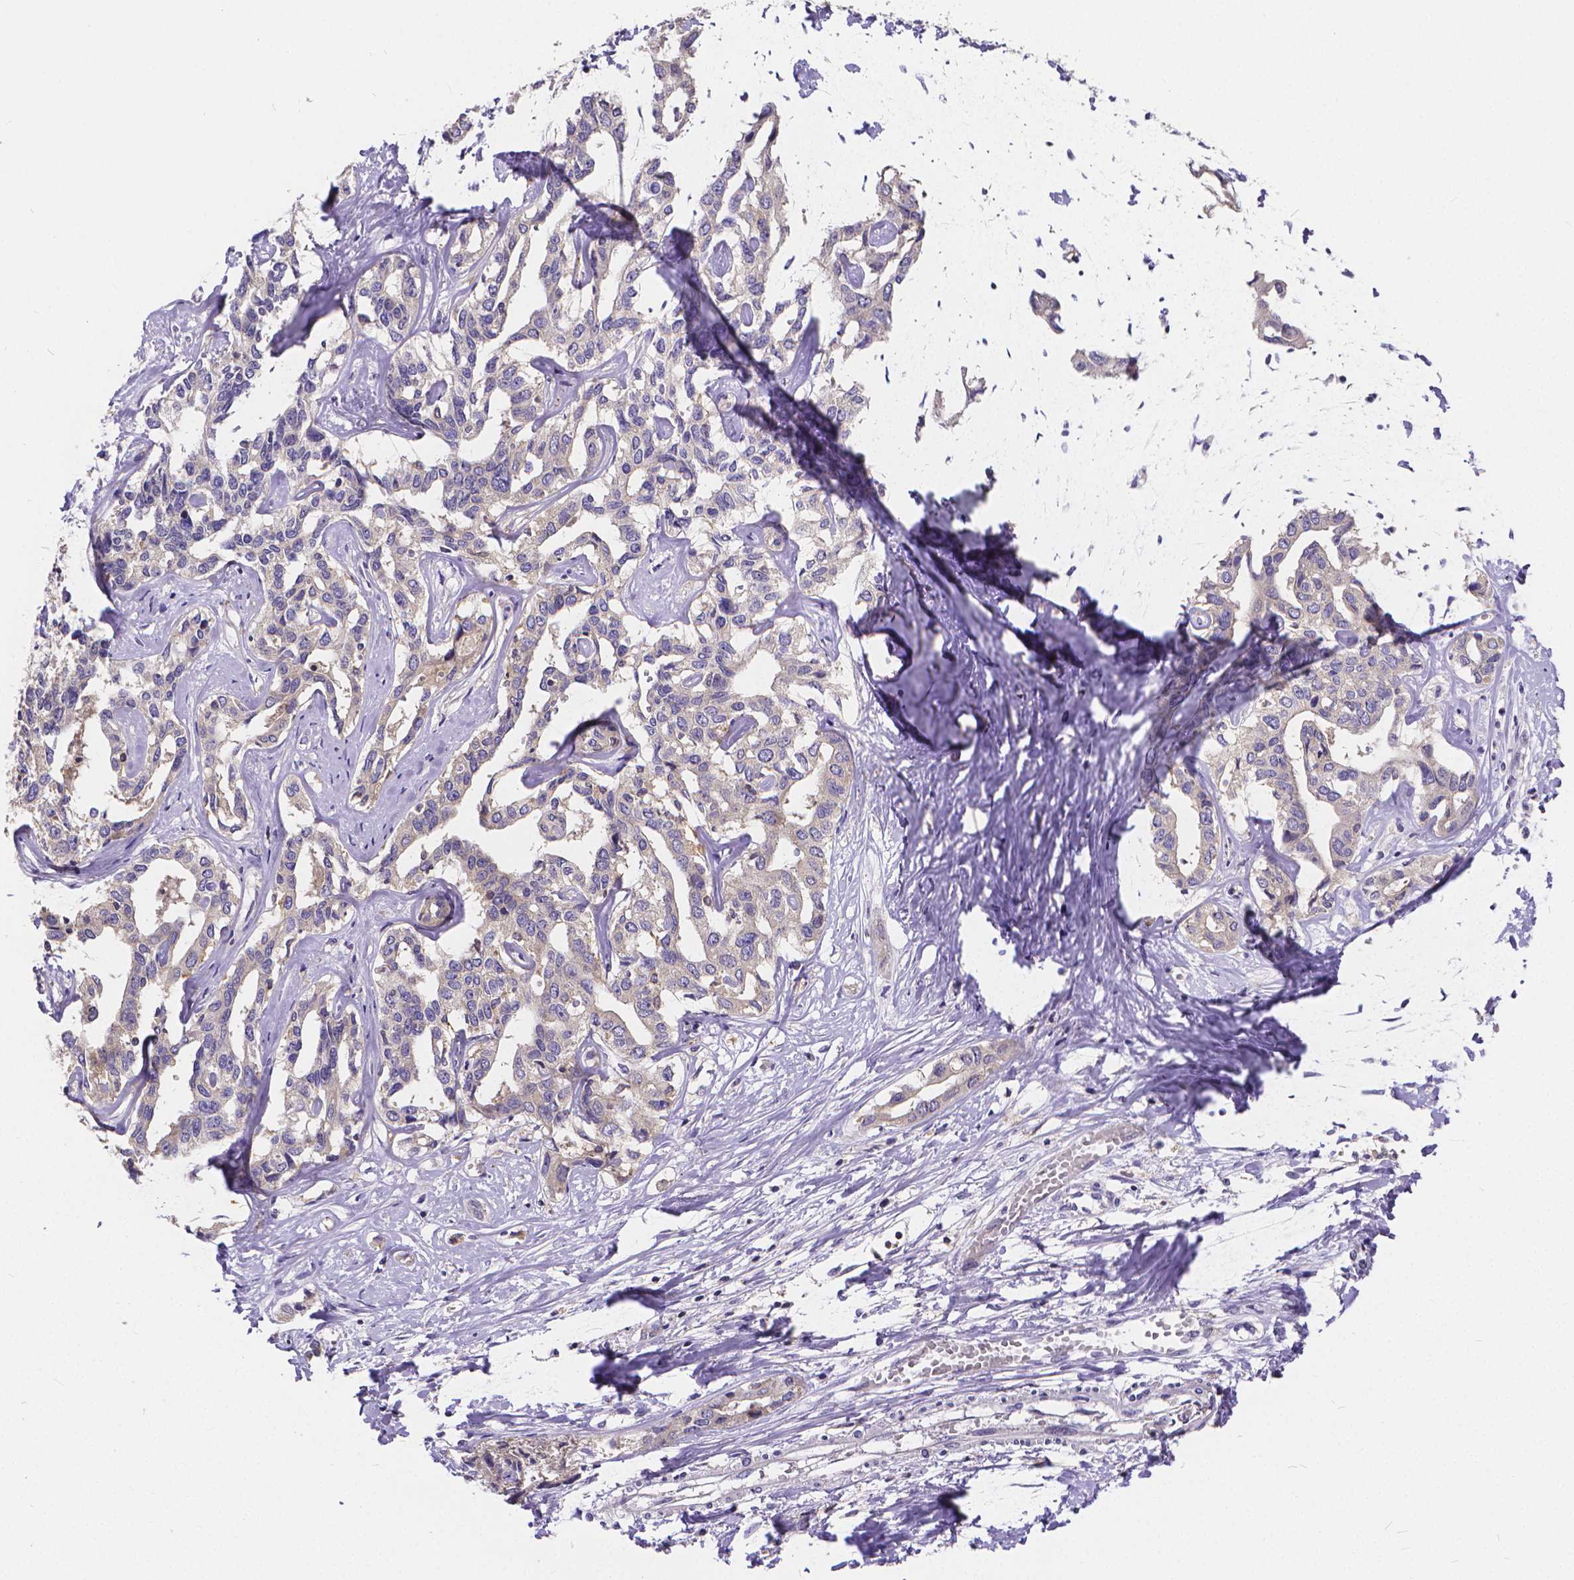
{"staining": {"intensity": "negative", "quantity": "none", "location": "none"}, "tissue": "liver cancer", "cell_type": "Tumor cells", "image_type": "cancer", "snomed": [{"axis": "morphology", "description": "Cholangiocarcinoma"}, {"axis": "topography", "description": "Liver"}], "caption": "The micrograph demonstrates no staining of tumor cells in liver cholangiocarcinoma. (Stains: DAB (3,3'-diaminobenzidine) immunohistochemistry with hematoxylin counter stain, Microscopy: brightfield microscopy at high magnification).", "gene": "GLRB", "patient": {"sex": "male", "age": 59}}